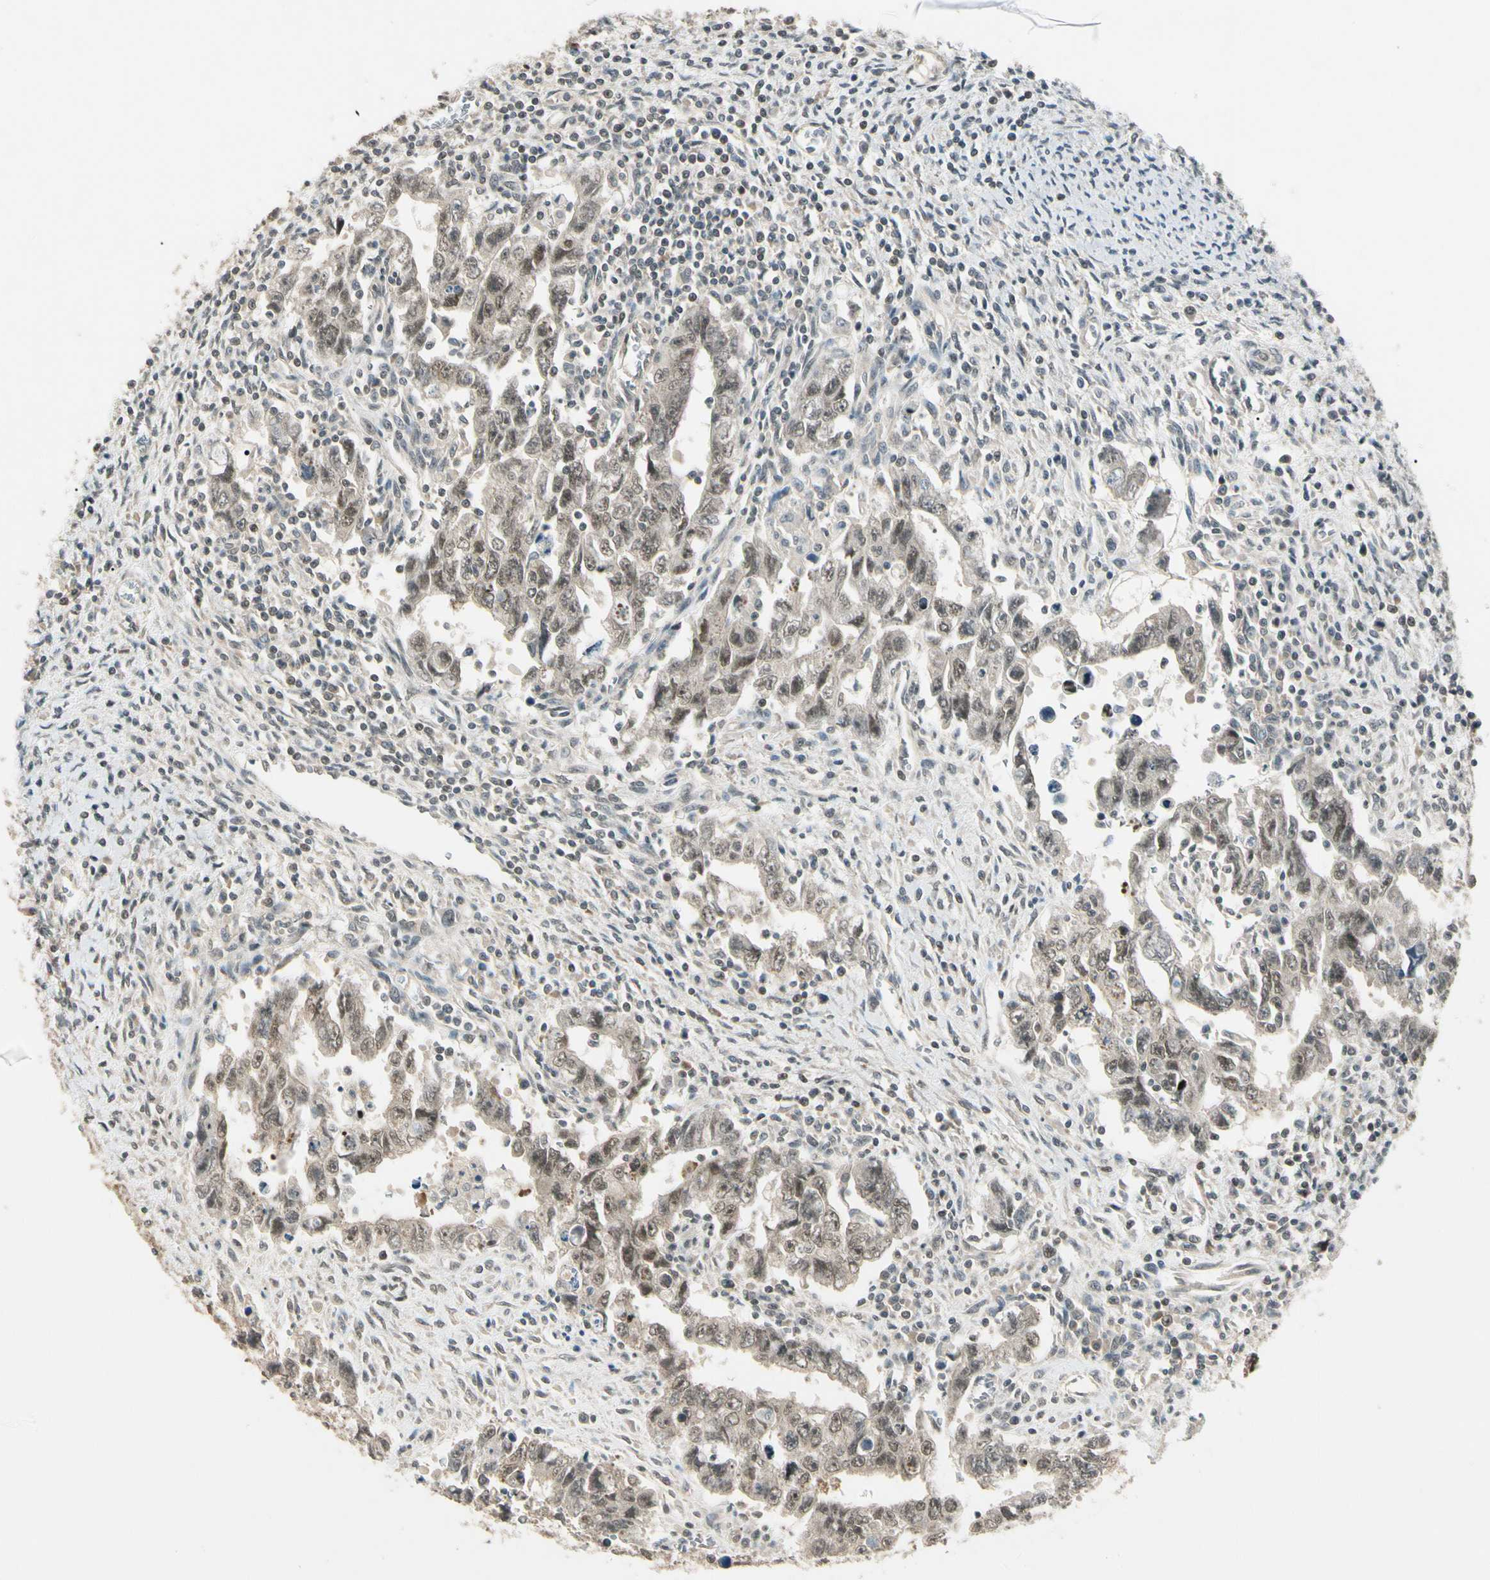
{"staining": {"intensity": "weak", "quantity": ">75%", "location": "cytoplasmic/membranous,nuclear"}, "tissue": "testis cancer", "cell_type": "Tumor cells", "image_type": "cancer", "snomed": [{"axis": "morphology", "description": "Carcinoma, Embryonal, NOS"}, {"axis": "topography", "description": "Testis"}], "caption": "Protein expression analysis of human embryonal carcinoma (testis) reveals weak cytoplasmic/membranous and nuclear positivity in approximately >75% of tumor cells. (DAB (3,3'-diaminobenzidine) IHC with brightfield microscopy, high magnification).", "gene": "ZSCAN12", "patient": {"sex": "male", "age": 28}}